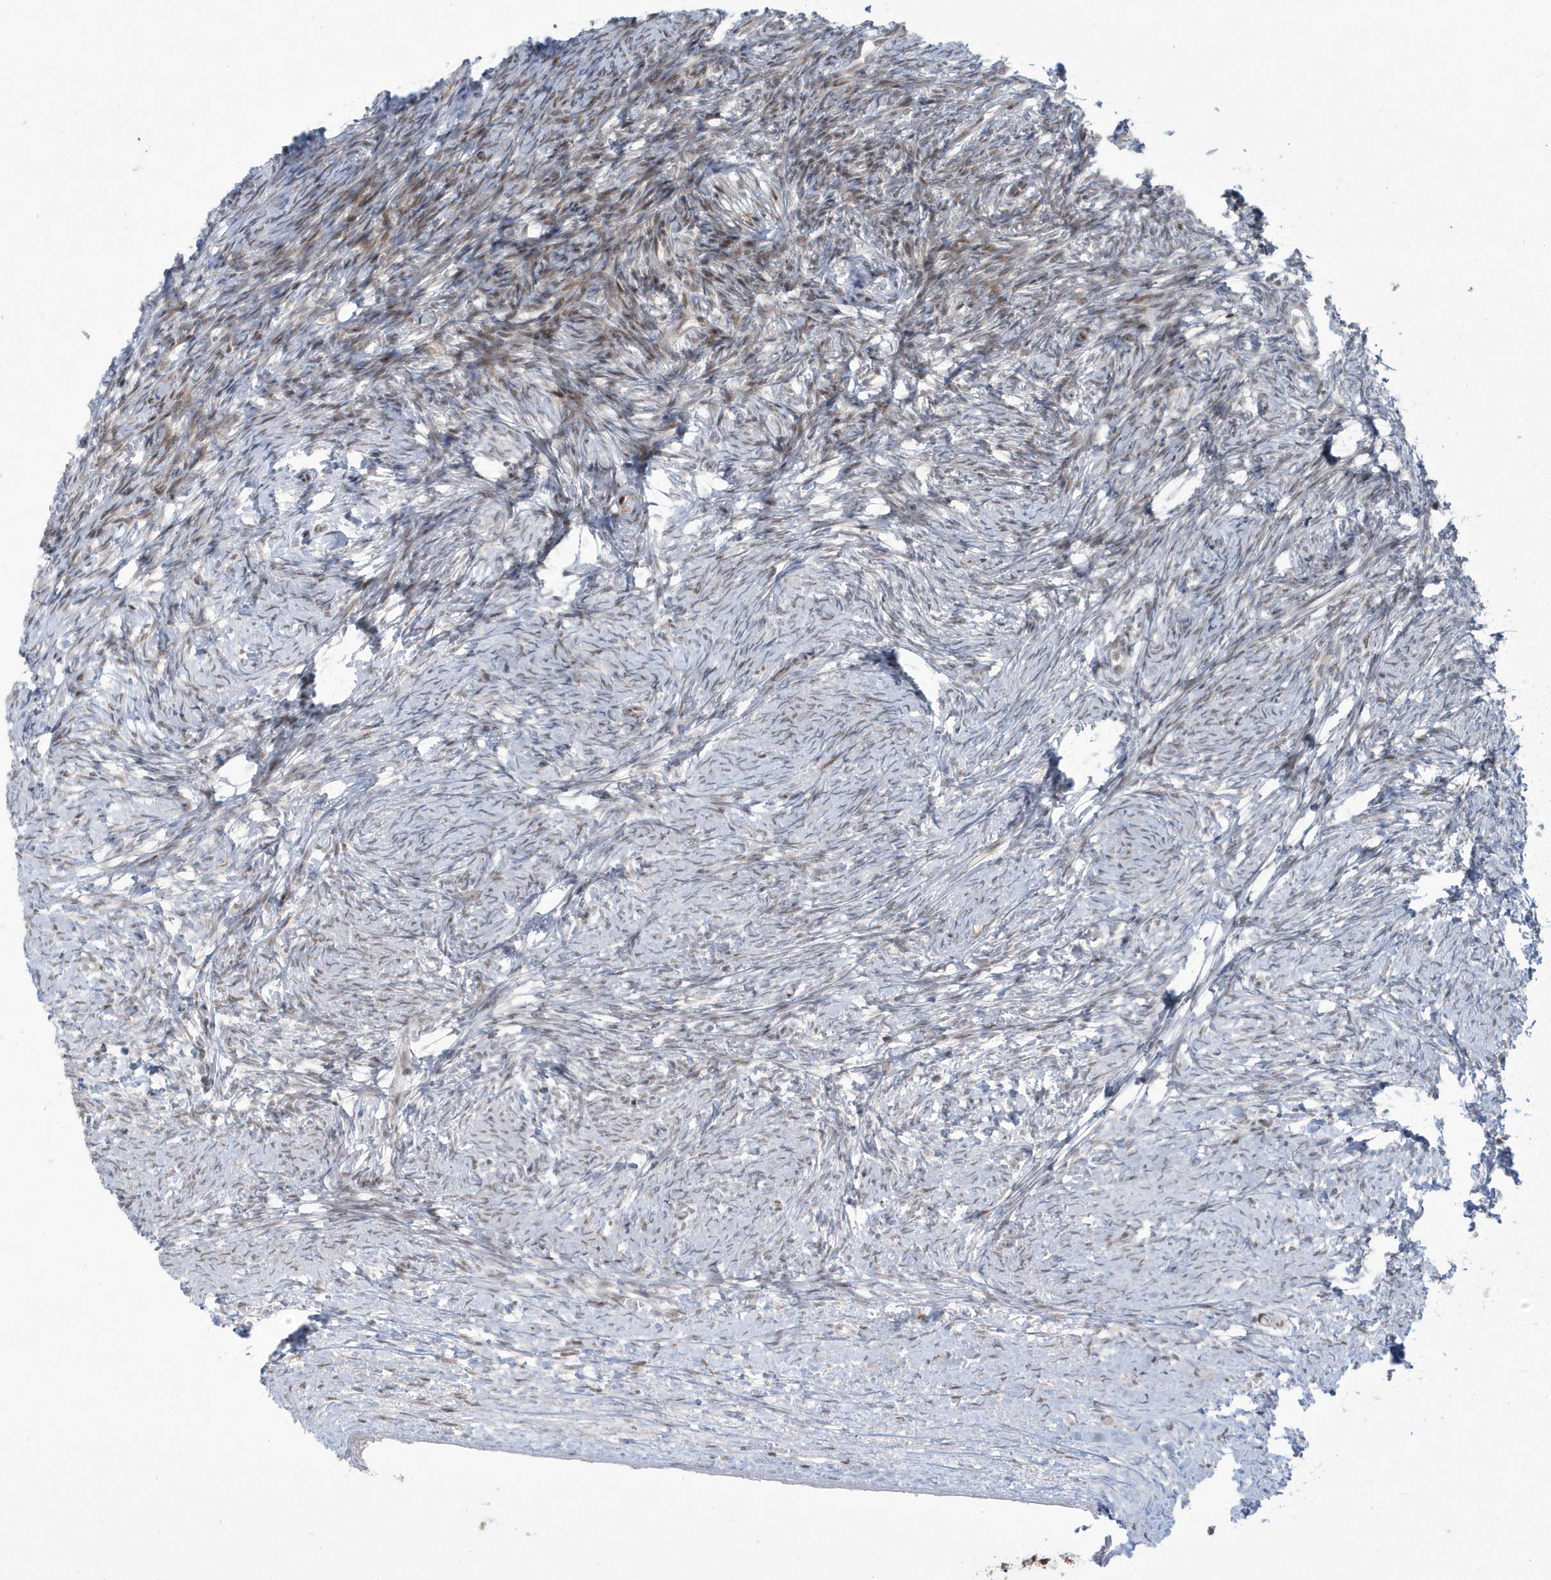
{"staining": {"intensity": "moderate", "quantity": "25%-75%", "location": "nuclear"}, "tissue": "ovary", "cell_type": "Ovarian stroma cells", "image_type": "normal", "snomed": [{"axis": "morphology", "description": "Normal tissue, NOS"}, {"axis": "morphology", "description": "Developmental malformation"}, {"axis": "topography", "description": "Ovary"}], "caption": "High-power microscopy captured an immunohistochemistry (IHC) photomicrograph of benign ovary, revealing moderate nuclear staining in approximately 25%-75% of ovarian stroma cells.", "gene": "C1orf52", "patient": {"sex": "female", "age": 39}}